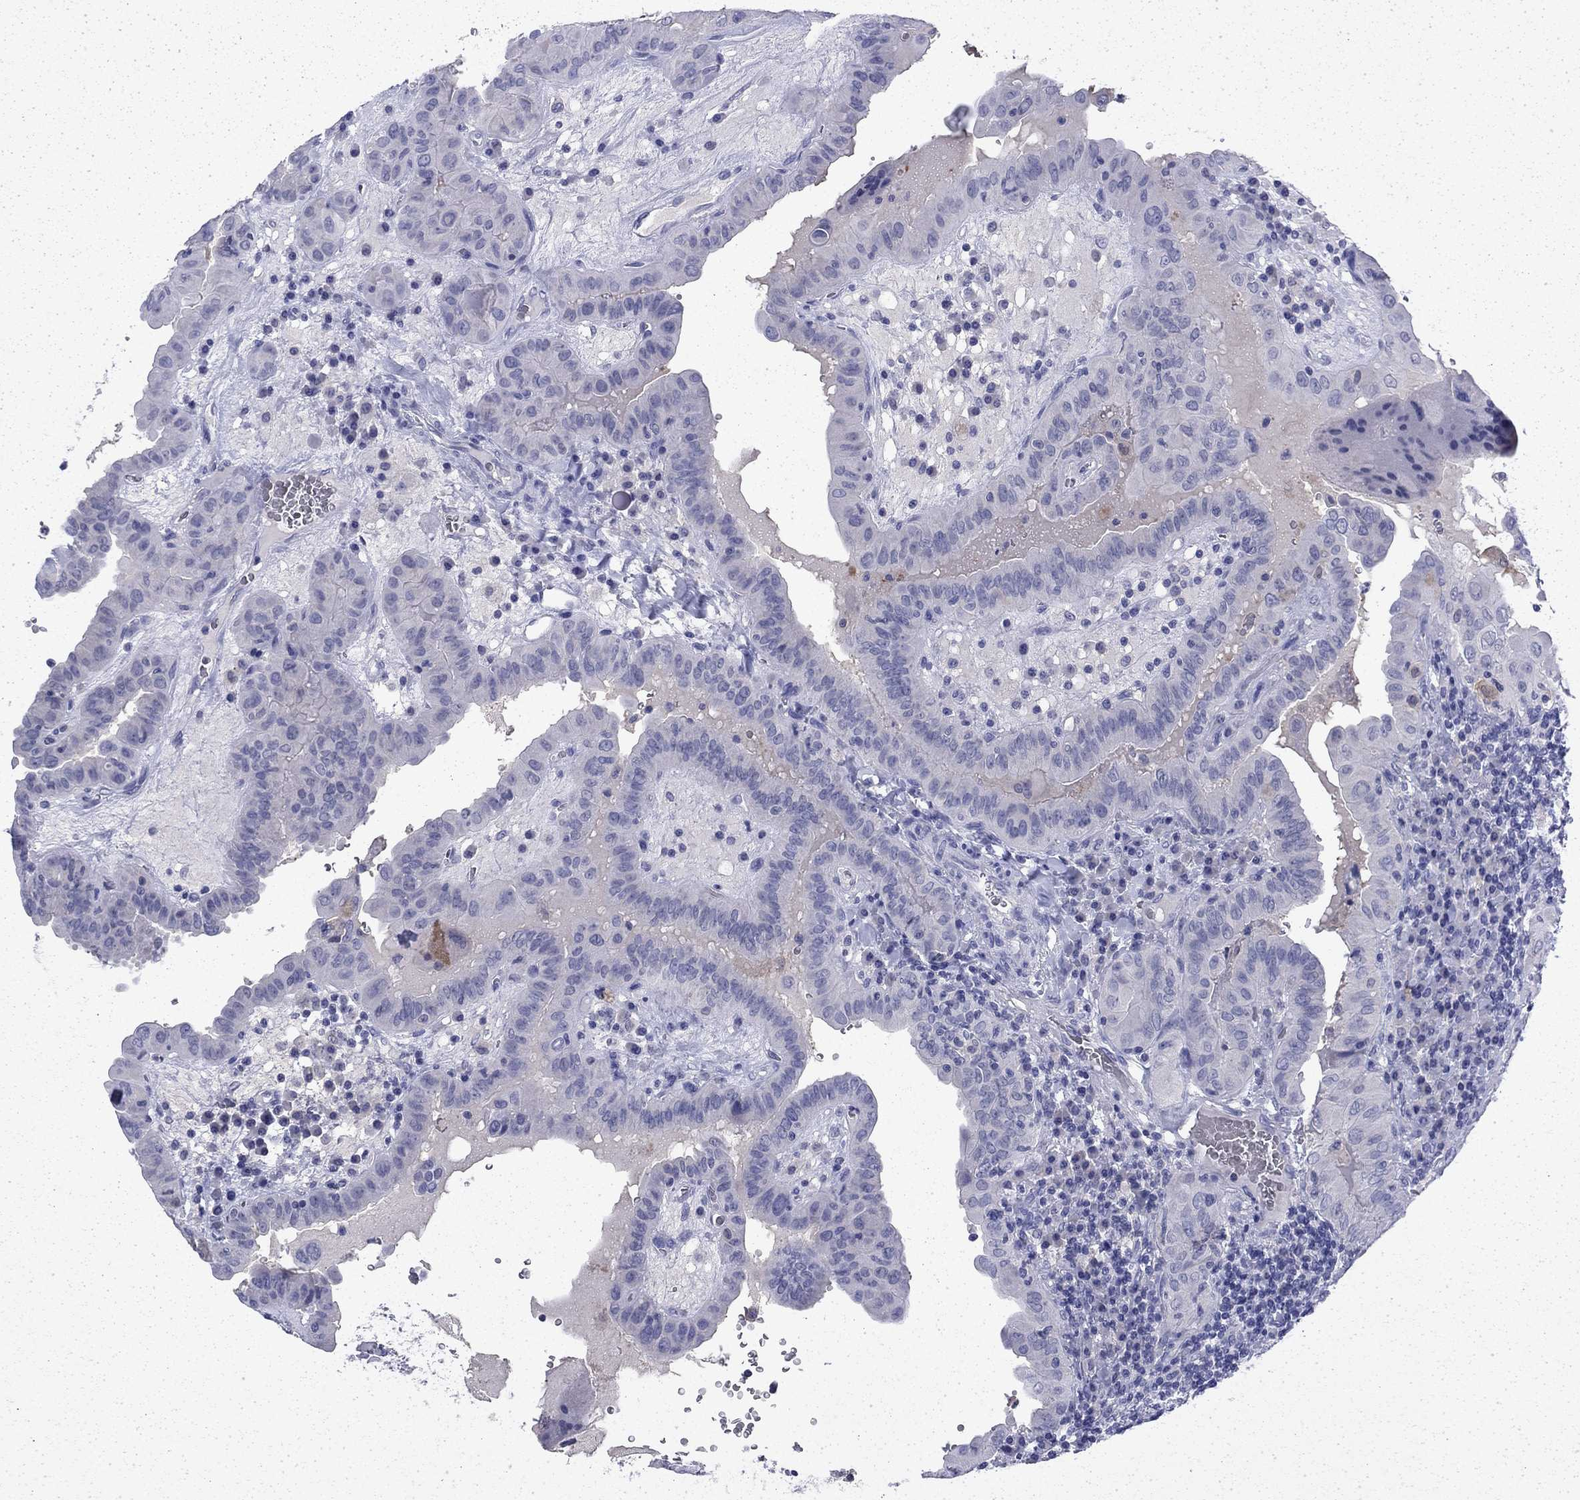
{"staining": {"intensity": "negative", "quantity": "none", "location": "none"}, "tissue": "thyroid cancer", "cell_type": "Tumor cells", "image_type": "cancer", "snomed": [{"axis": "morphology", "description": "Papillary adenocarcinoma, NOS"}, {"axis": "topography", "description": "Thyroid gland"}], "caption": "Immunohistochemistry (IHC) photomicrograph of thyroid cancer stained for a protein (brown), which demonstrates no expression in tumor cells. Brightfield microscopy of immunohistochemistry stained with DAB (3,3'-diaminobenzidine) (brown) and hematoxylin (blue), captured at high magnification.", "gene": "ENPP6", "patient": {"sex": "female", "age": 37}}